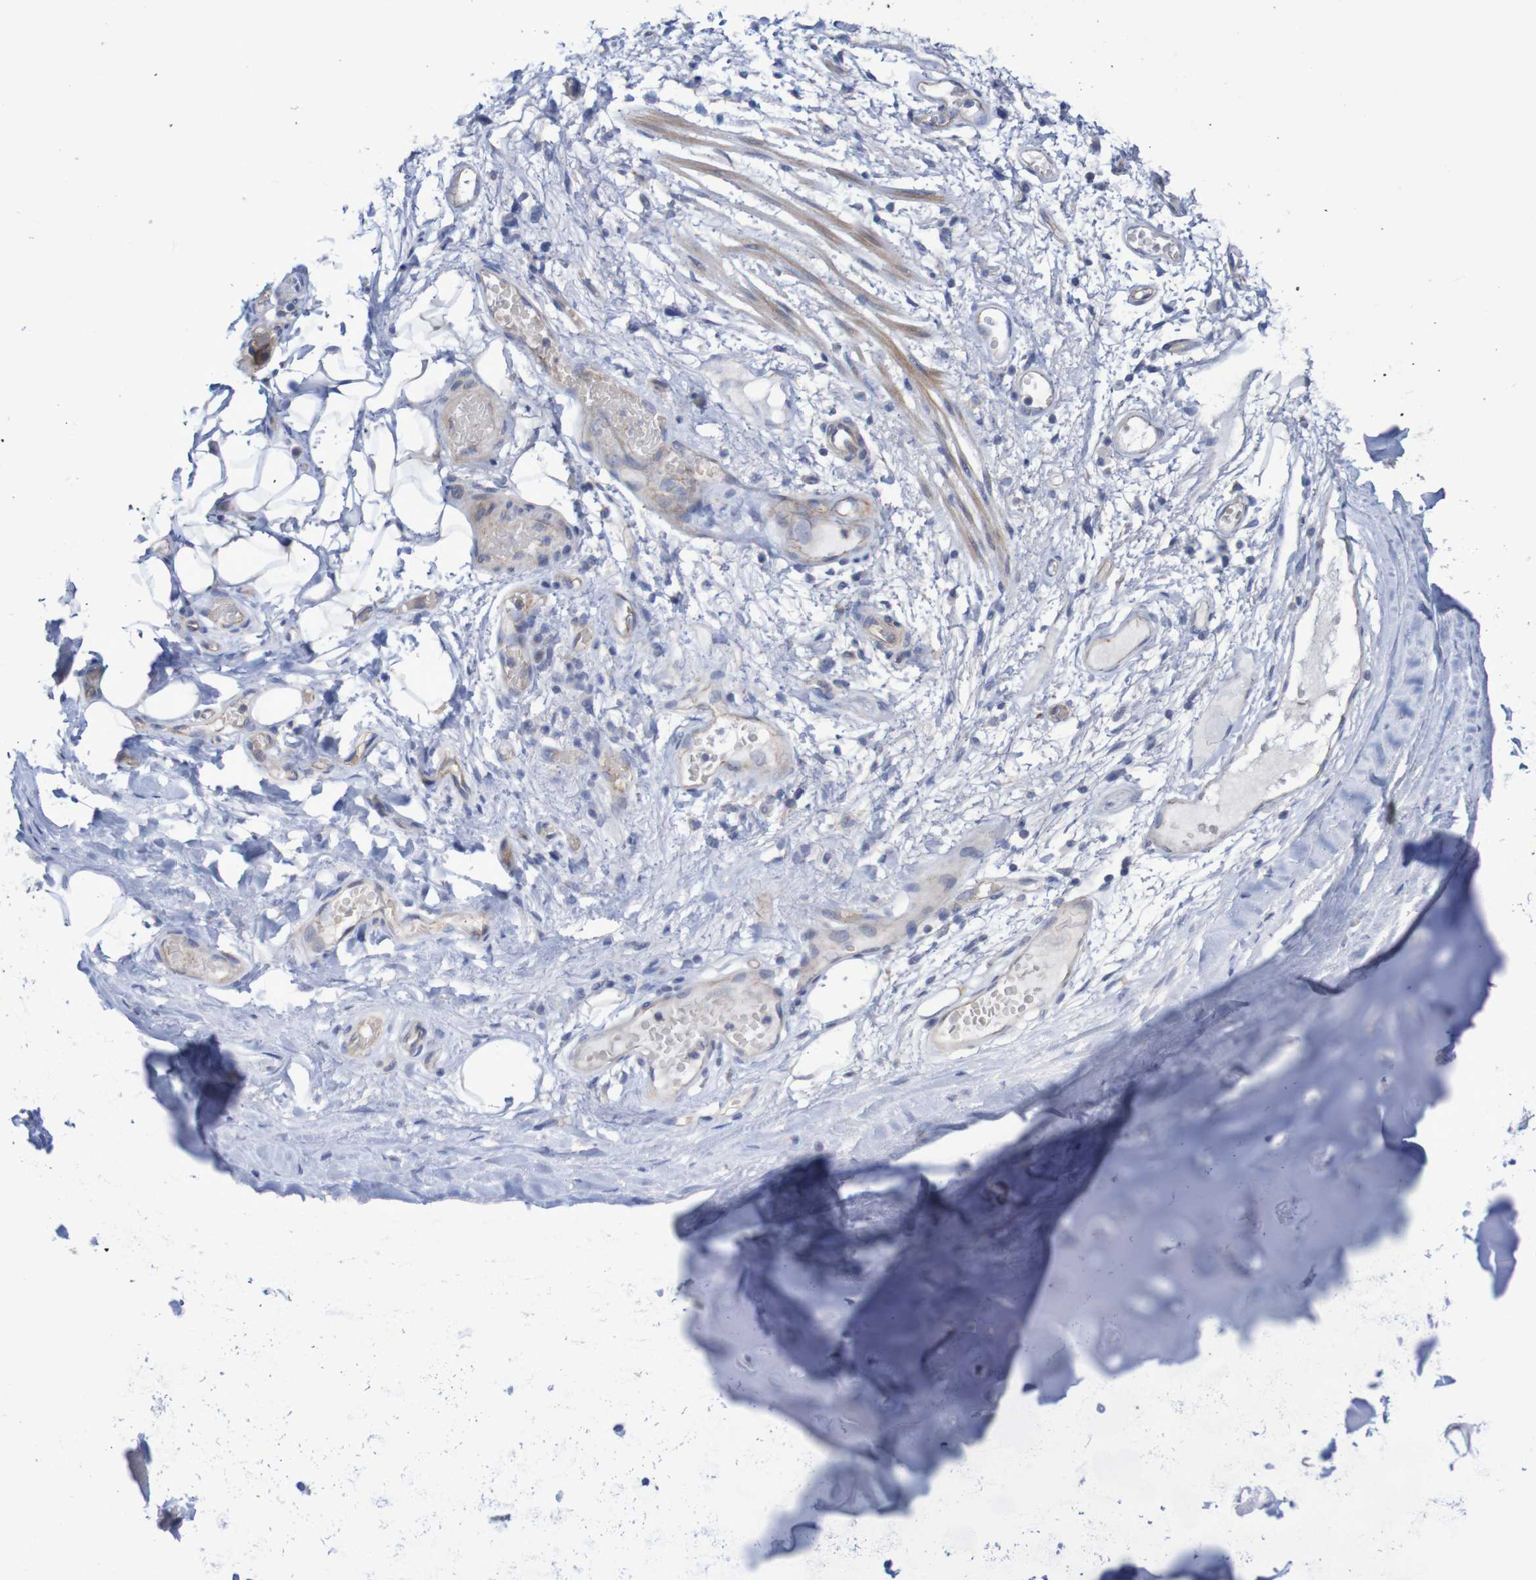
{"staining": {"intensity": "negative", "quantity": "none", "location": "none"}, "tissue": "adipose tissue", "cell_type": "Adipocytes", "image_type": "normal", "snomed": [{"axis": "morphology", "description": "Normal tissue, NOS"}, {"axis": "topography", "description": "Cartilage tissue"}, {"axis": "topography", "description": "Bronchus"}], "caption": "DAB (3,3'-diaminobenzidine) immunohistochemical staining of benign human adipose tissue exhibits no significant positivity in adipocytes. The staining is performed using DAB brown chromogen with nuclei counter-stained in using hematoxylin.", "gene": "NECTIN2", "patient": {"sex": "female", "age": 73}}